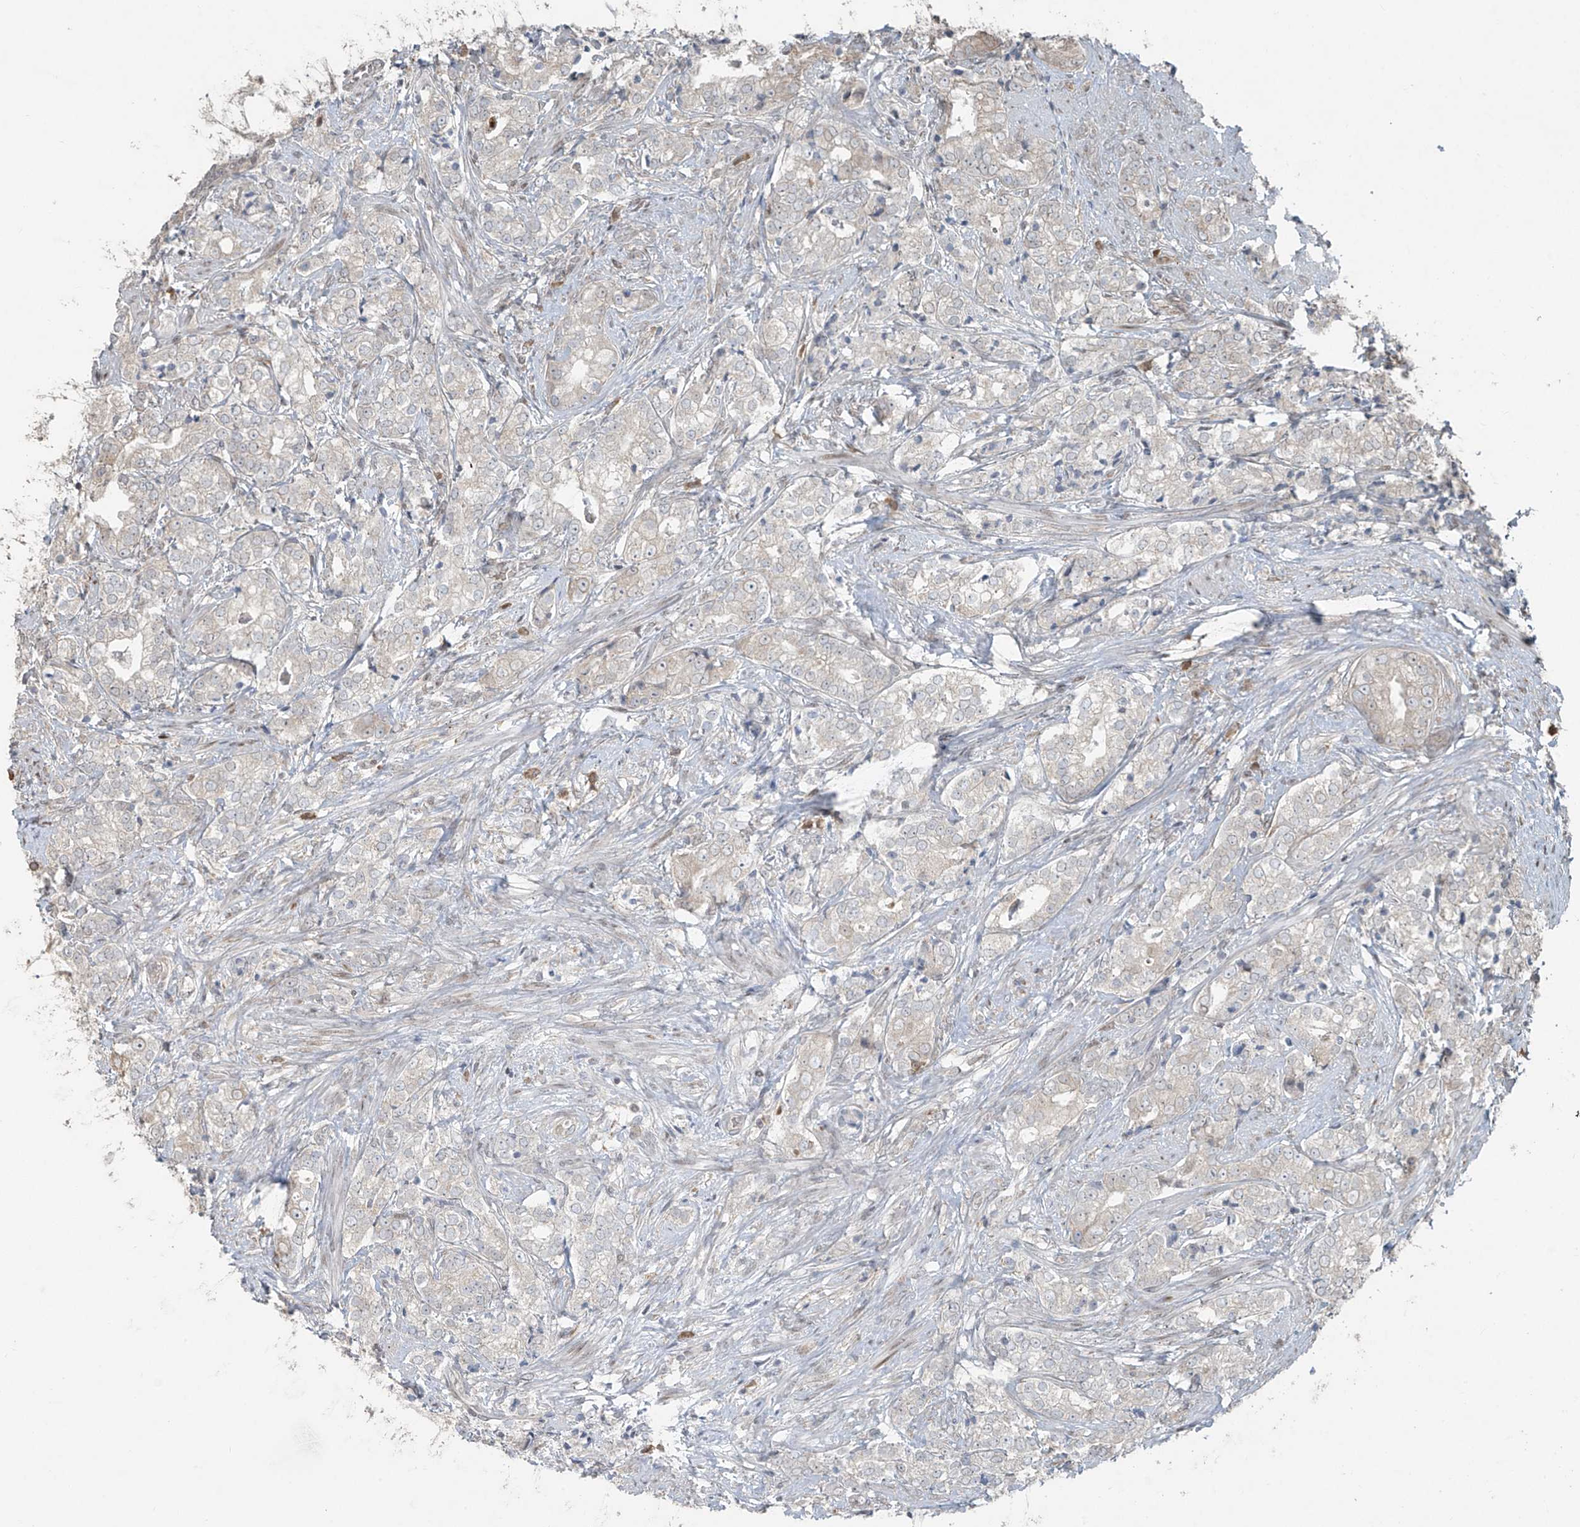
{"staining": {"intensity": "negative", "quantity": "none", "location": "none"}, "tissue": "prostate cancer", "cell_type": "Tumor cells", "image_type": "cancer", "snomed": [{"axis": "morphology", "description": "Adenocarcinoma, High grade"}, {"axis": "topography", "description": "Prostate"}], "caption": "IHC histopathology image of human high-grade adenocarcinoma (prostate) stained for a protein (brown), which displays no positivity in tumor cells.", "gene": "TTC22", "patient": {"sex": "male", "age": 69}}